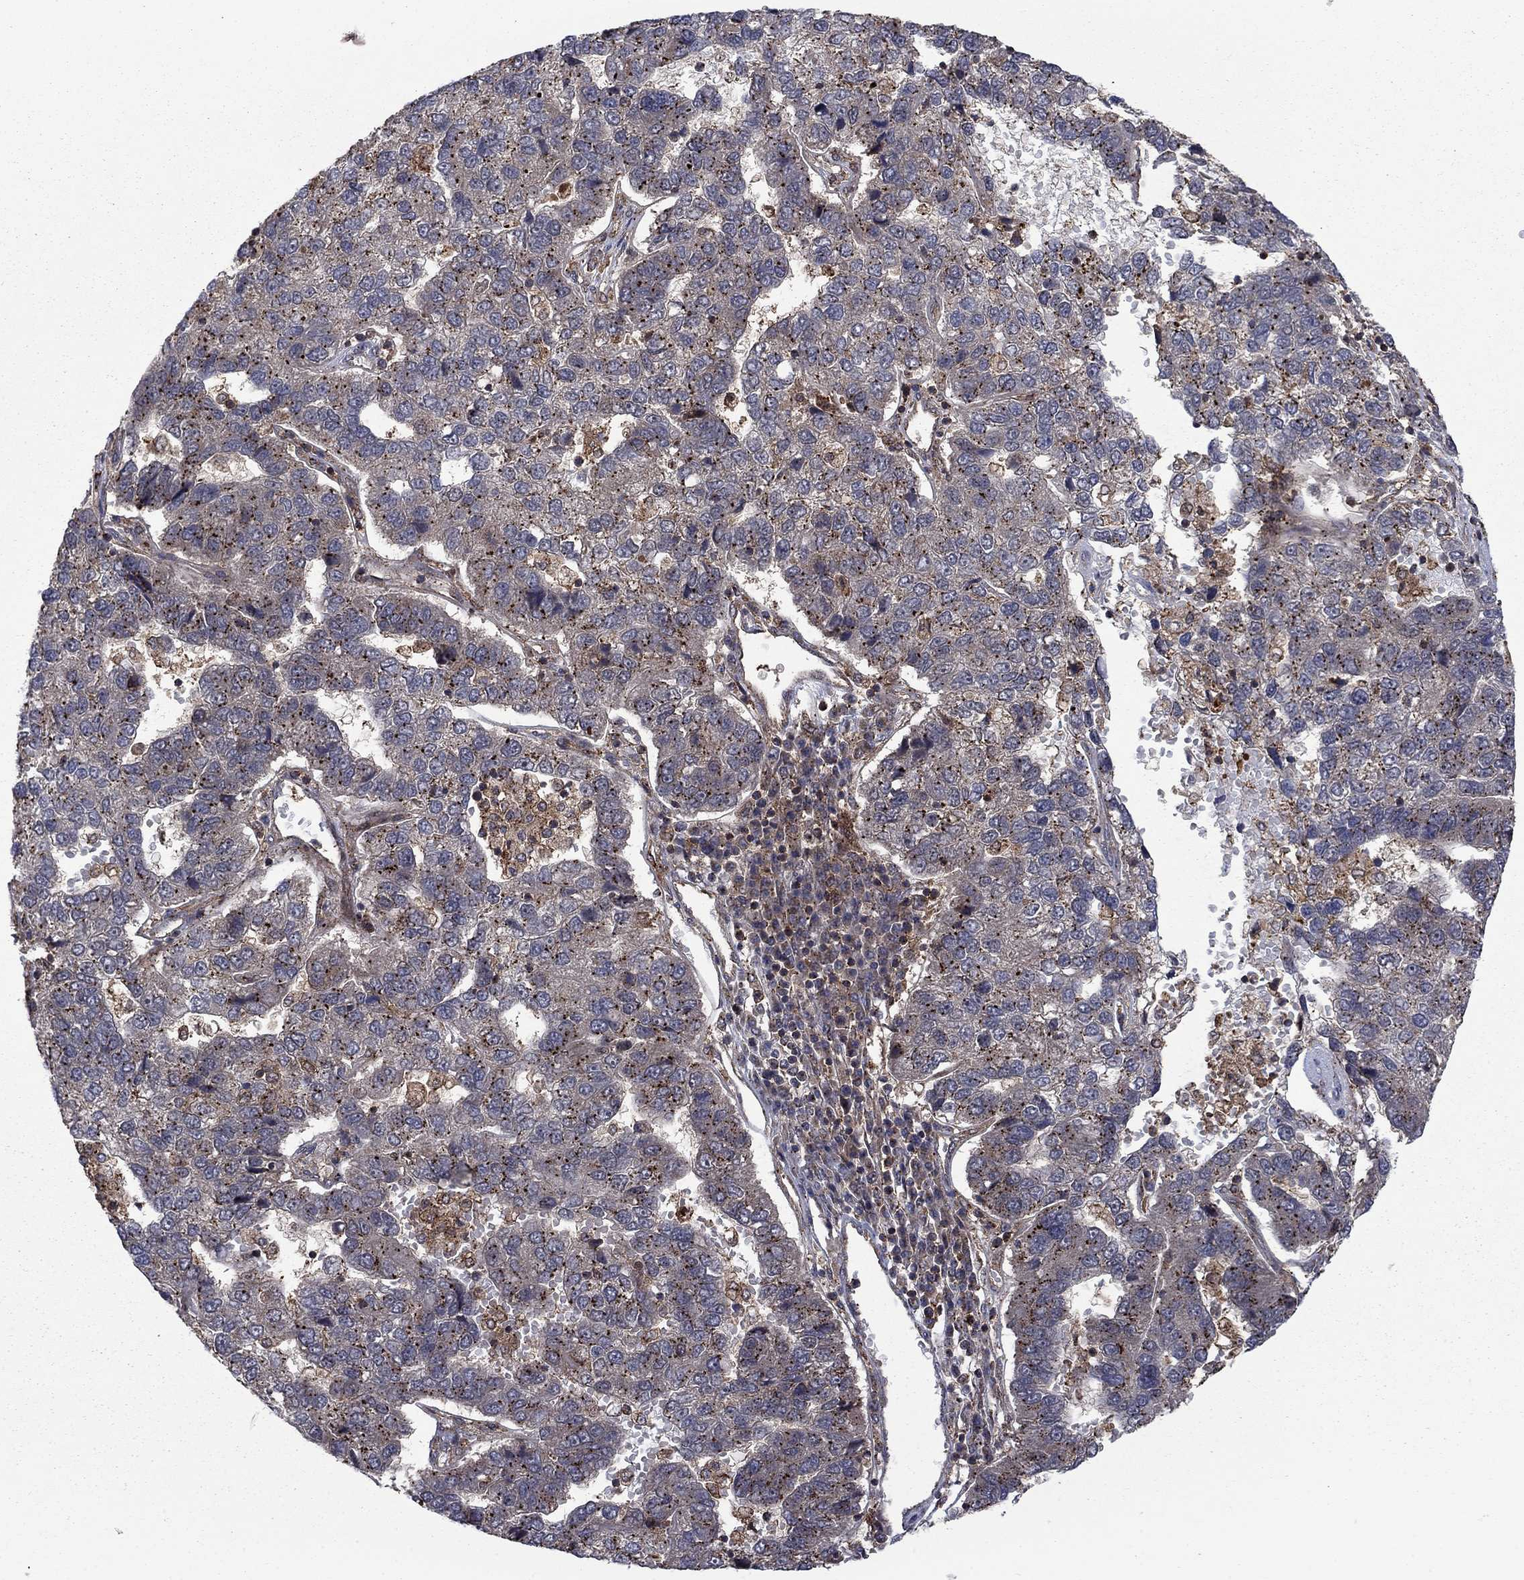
{"staining": {"intensity": "weak", "quantity": "25%-75%", "location": "cytoplasmic/membranous"}, "tissue": "pancreatic cancer", "cell_type": "Tumor cells", "image_type": "cancer", "snomed": [{"axis": "morphology", "description": "Adenocarcinoma, NOS"}, {"axis": "topography", "description": "Pancreas"}], "caption": "This is an image of IHC staining of pancreatic cancer (adenocarcinoma), which shows weak staining in the cytoplasmic/membranous of tumor cells.", "gene": "IFI35", "patient": {"sex": "female", "age": 61}}